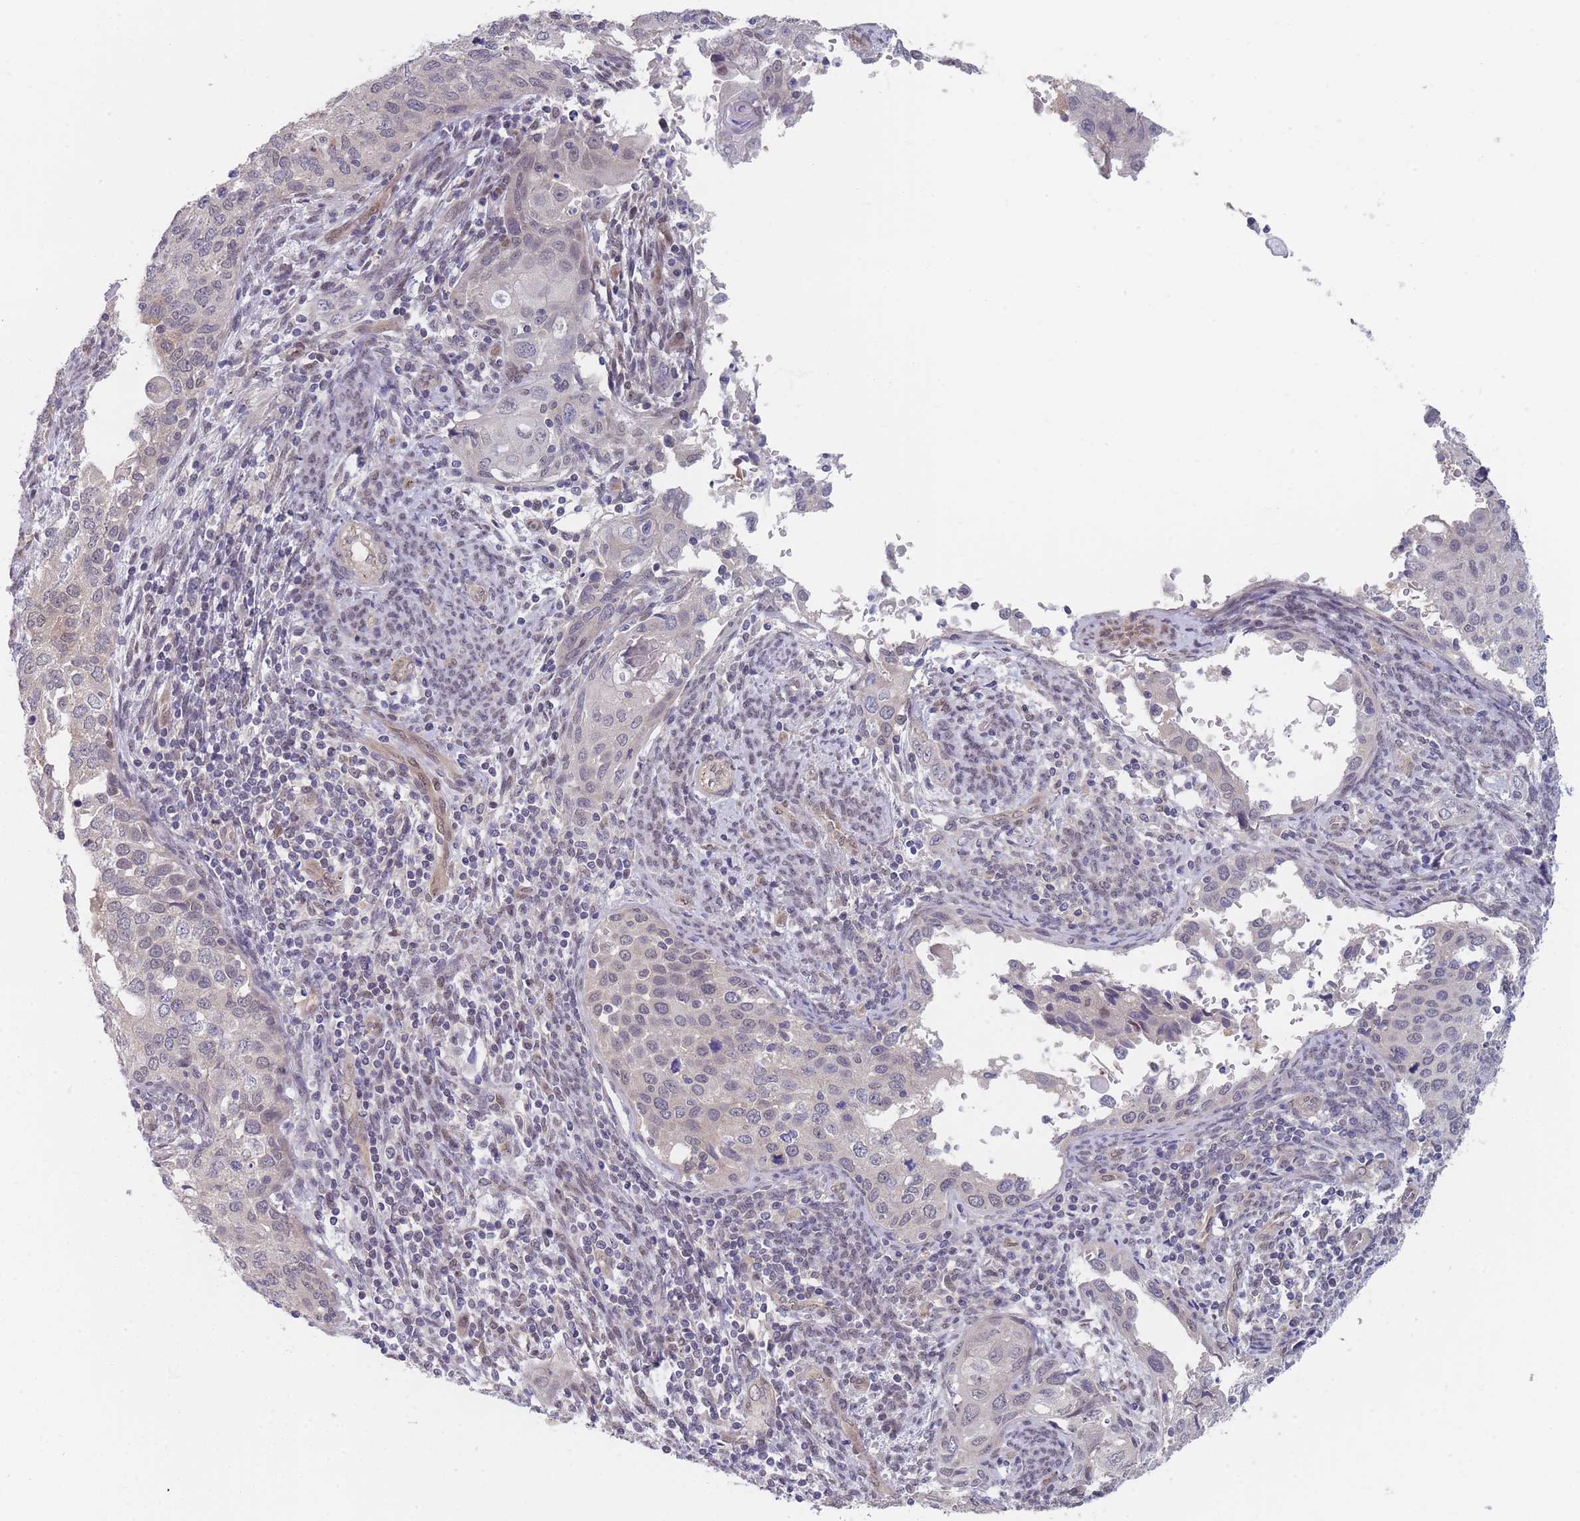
{"staining": {"intensity": "negative", "quantity": "none", "location": "none"}, "tissue": "cervical cancer", "cell_type": "Tumor cells", "image_type": "cancer", "snomed": [{"axis": "morphology", "description": "Squamous cell carcinoma, NOS"}, {"axis": "topography", "description": "Cervix"}], "caption": "An immunohistochemistry (IHC) image of cervical cancer is shown. There is no staining in tumor cells of cervical cancer.", "gene": "ANKRD10", "patient": {"sex": "female", "age": 67}}